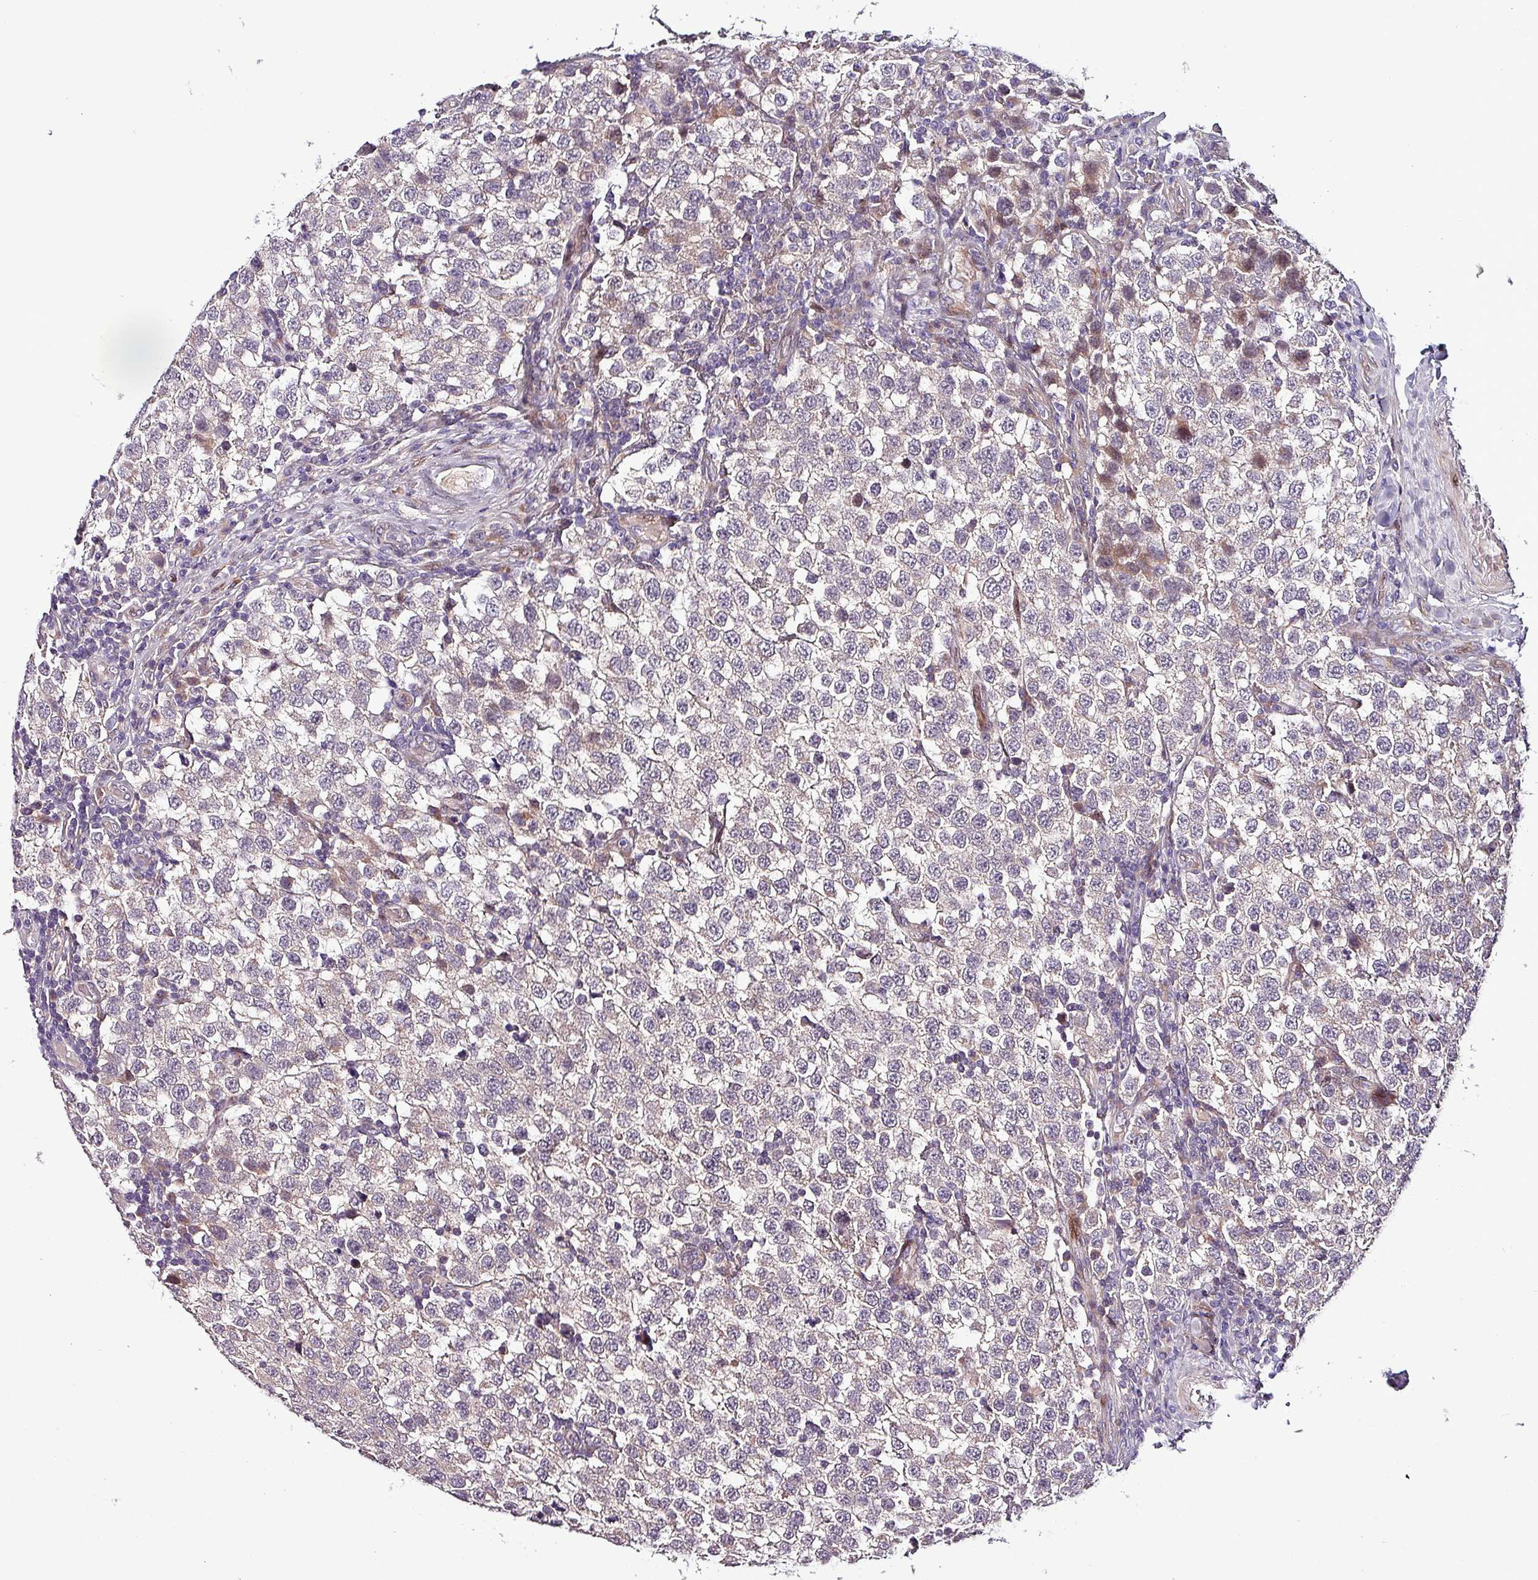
{"staining": {"intensity": "negative", "quantity": "none", "location": "none"}, "tissue": "testis cancer", "cell_type": "Tumor cells", "image_type": "cancer", "snomed": [{"axis": "morphology", "description": "Seminoma, NOS"}, {"axis": "topography", "description": "Testis"}], "caption": "Tumor cells are negative for protein expression in human testis cancer. (DAB (3,3'-diaminobenzidine) immunohistochemistry (IHC), high magnification).", "gene": "GRAPL", "patient": {"sex": "male", "age": 34}}